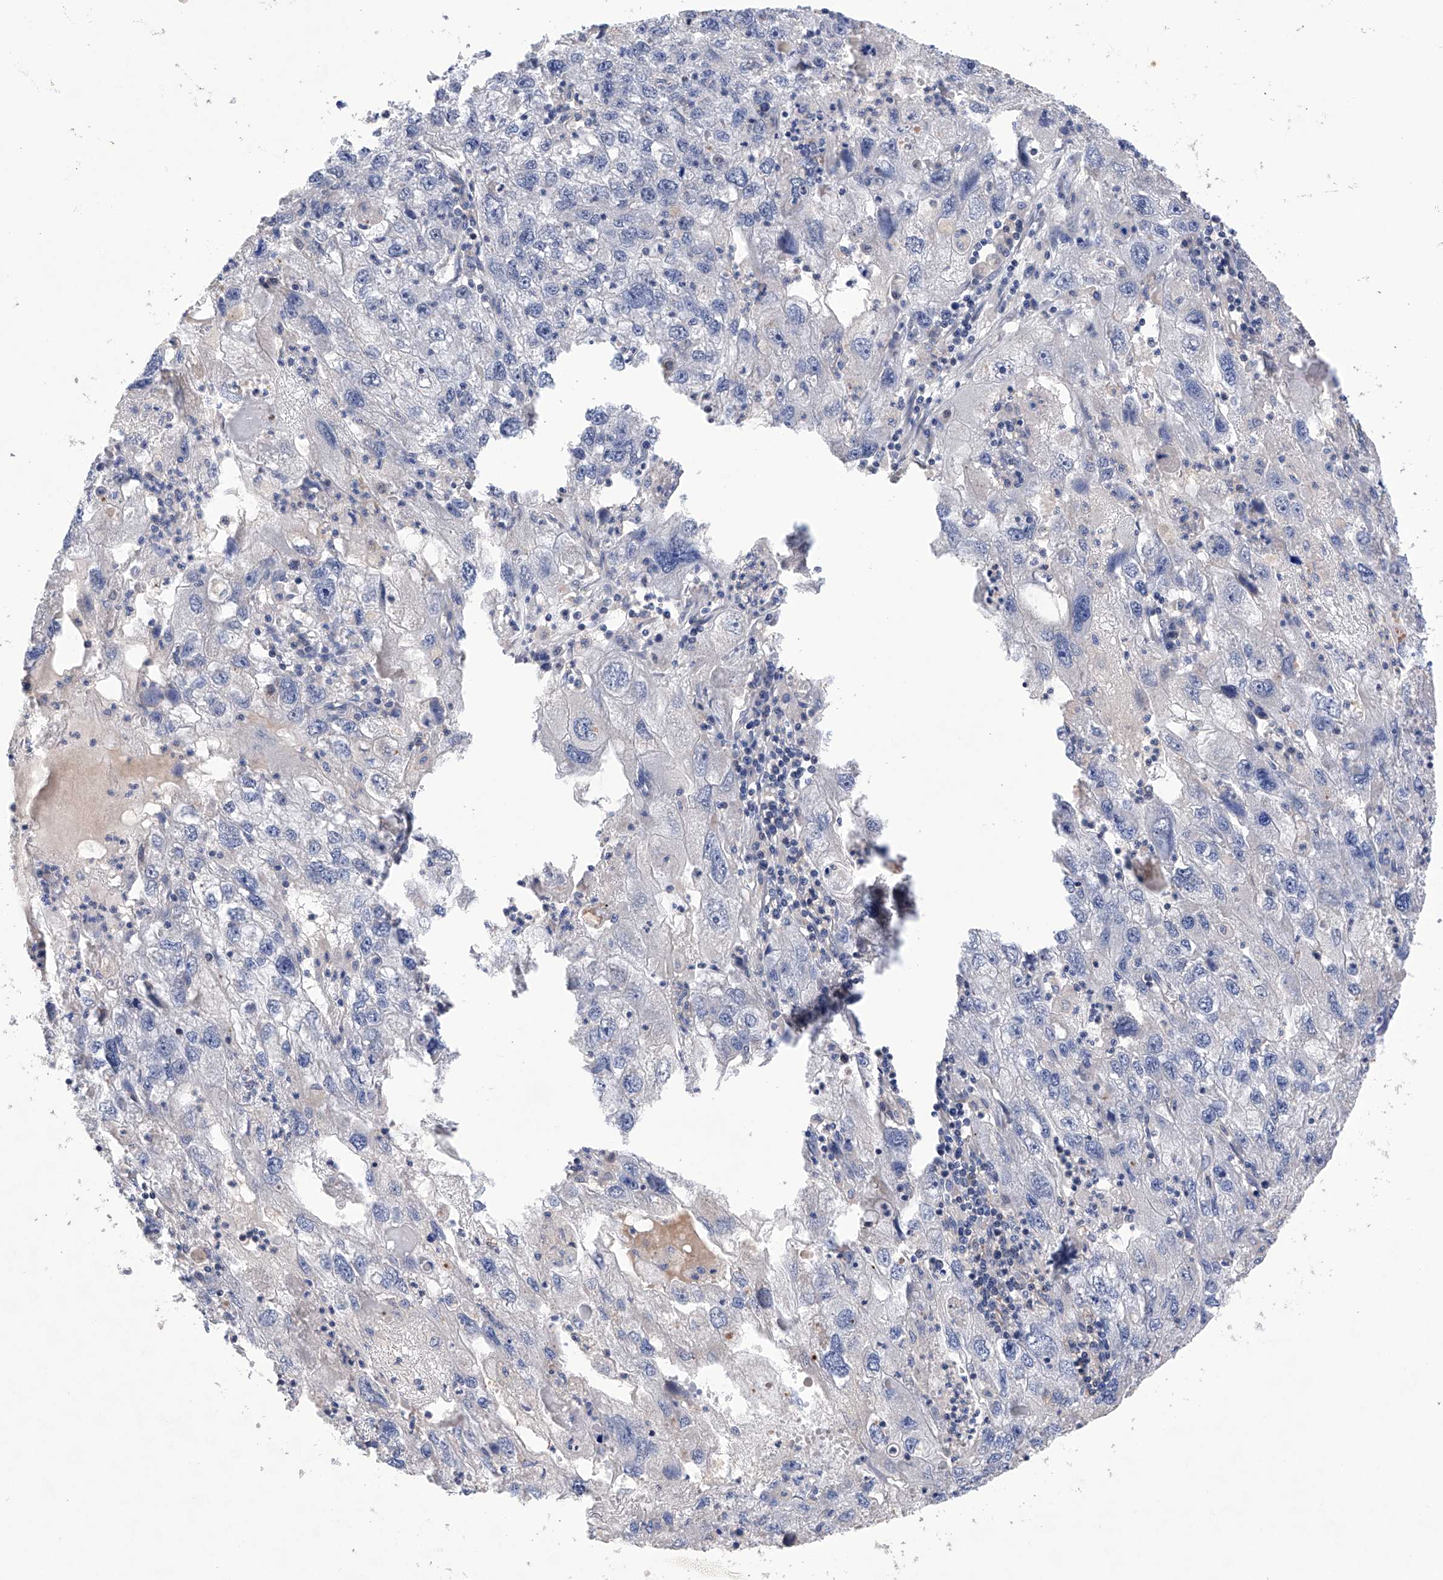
{"staining": {"intensity": "negative", "quantity": "none", "location": "none"}, "tissue": "endometrial cancer", "cell_type": "Tumor cells", "image_type": "cancer", "snomed": [{"axis": "morphology", "description": "Adenocarcinoma, NOS"}, {"axis": "topography", "description": "Endometrium"}], "caption": "Image shows no significant protein expression in tumor cells of adenocarcinoma (endometrial).", "gene": "AFG1L", "patient": {"sex": "female", "age": 49}}